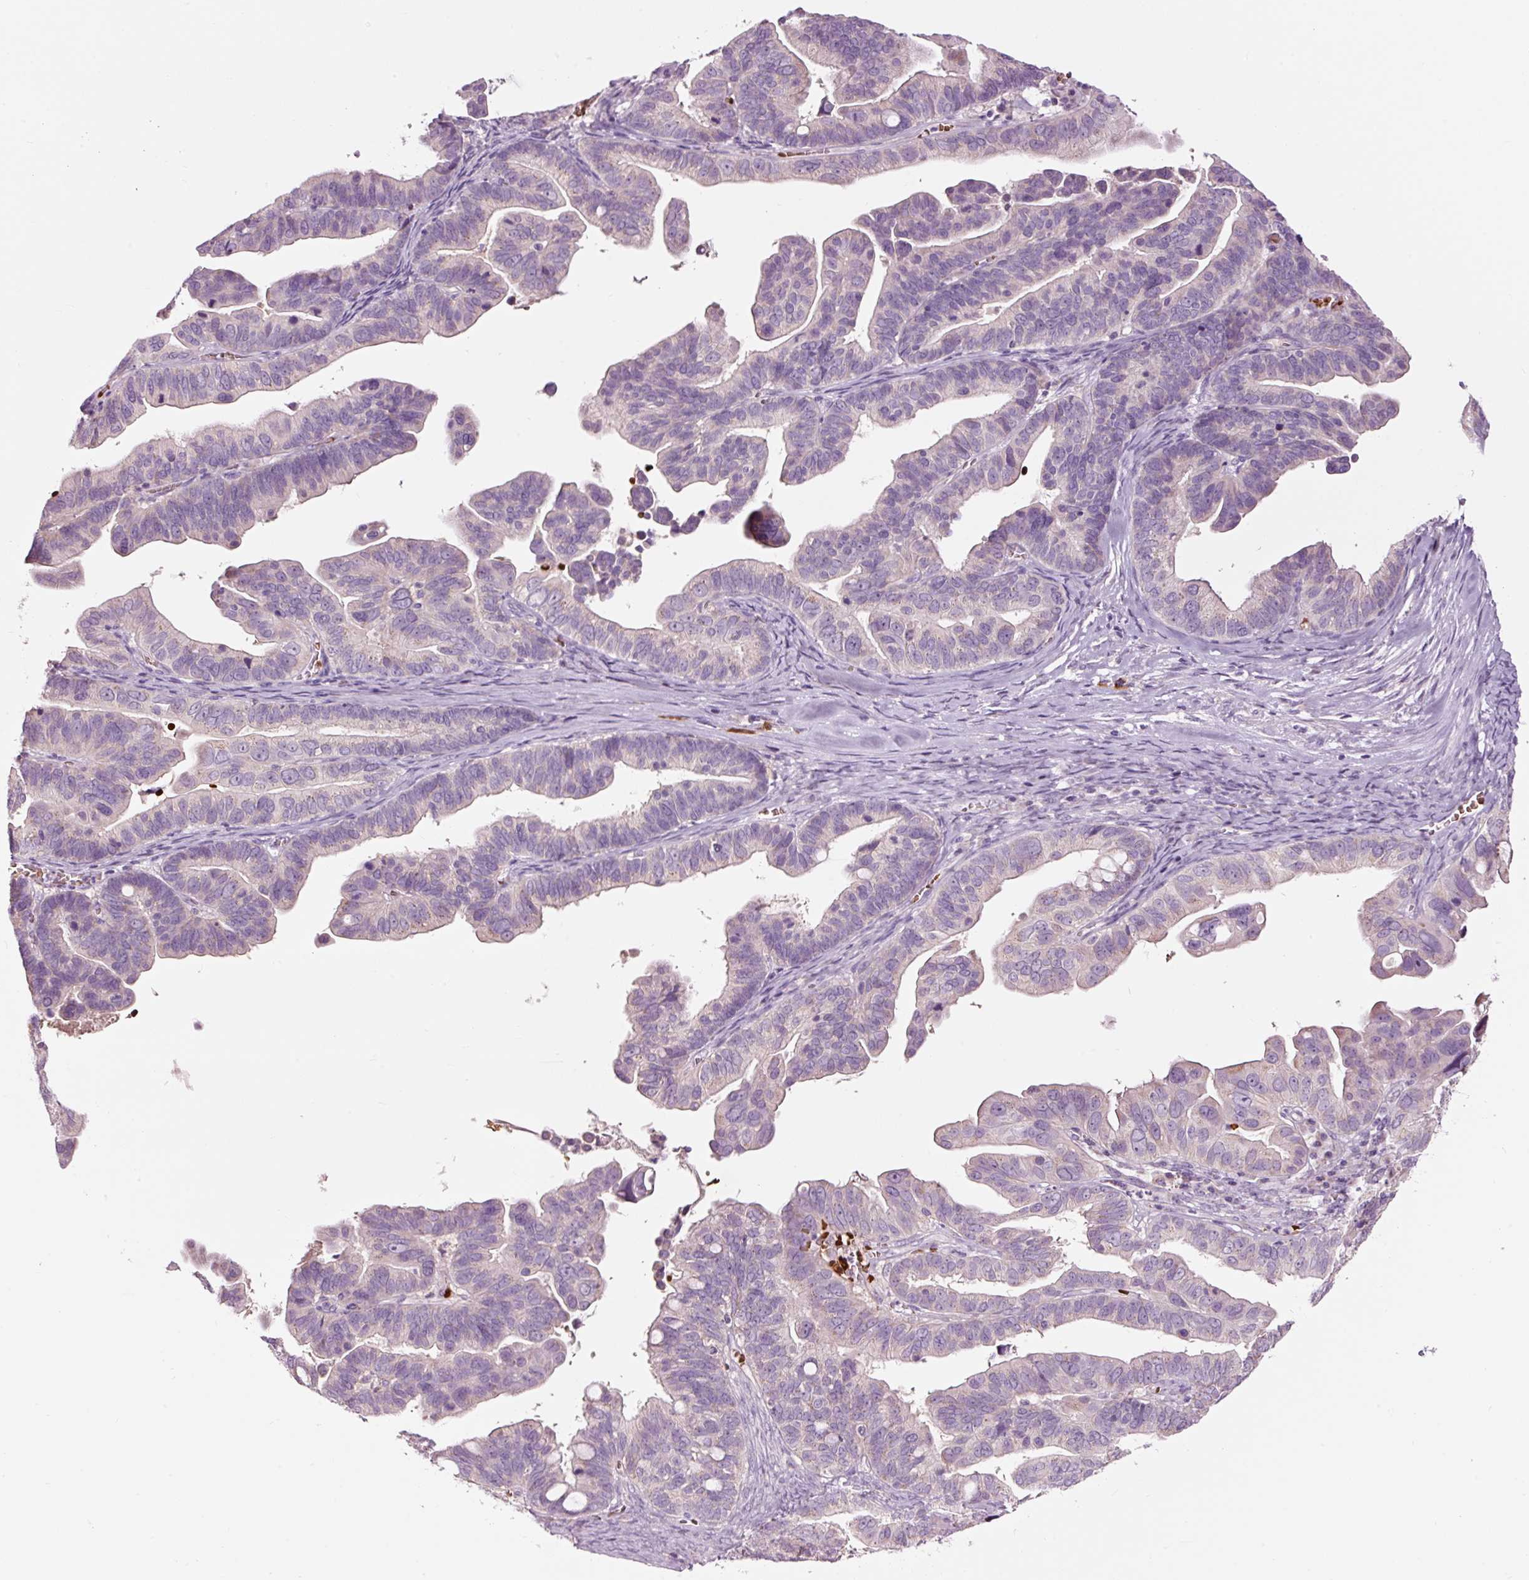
{"staining": {"intensity": "negative", "quantity": "none", "location": "none"}, "tissue": "ovarian cancer", "cell_type": "Tumor cells", "image_type": "cancer", "snomed": [{"axis": "morphology", "description": "Cystadenocarcinoma, serous, NOS"}, {"axis": "topography", "description": "Ovary"}], "caption": "Micrograph shows no significant protein staining in tumor cells of ovarian cancer.", "gene": "LDHAL6B", "patient": {"sex": "female", "age": 56}}